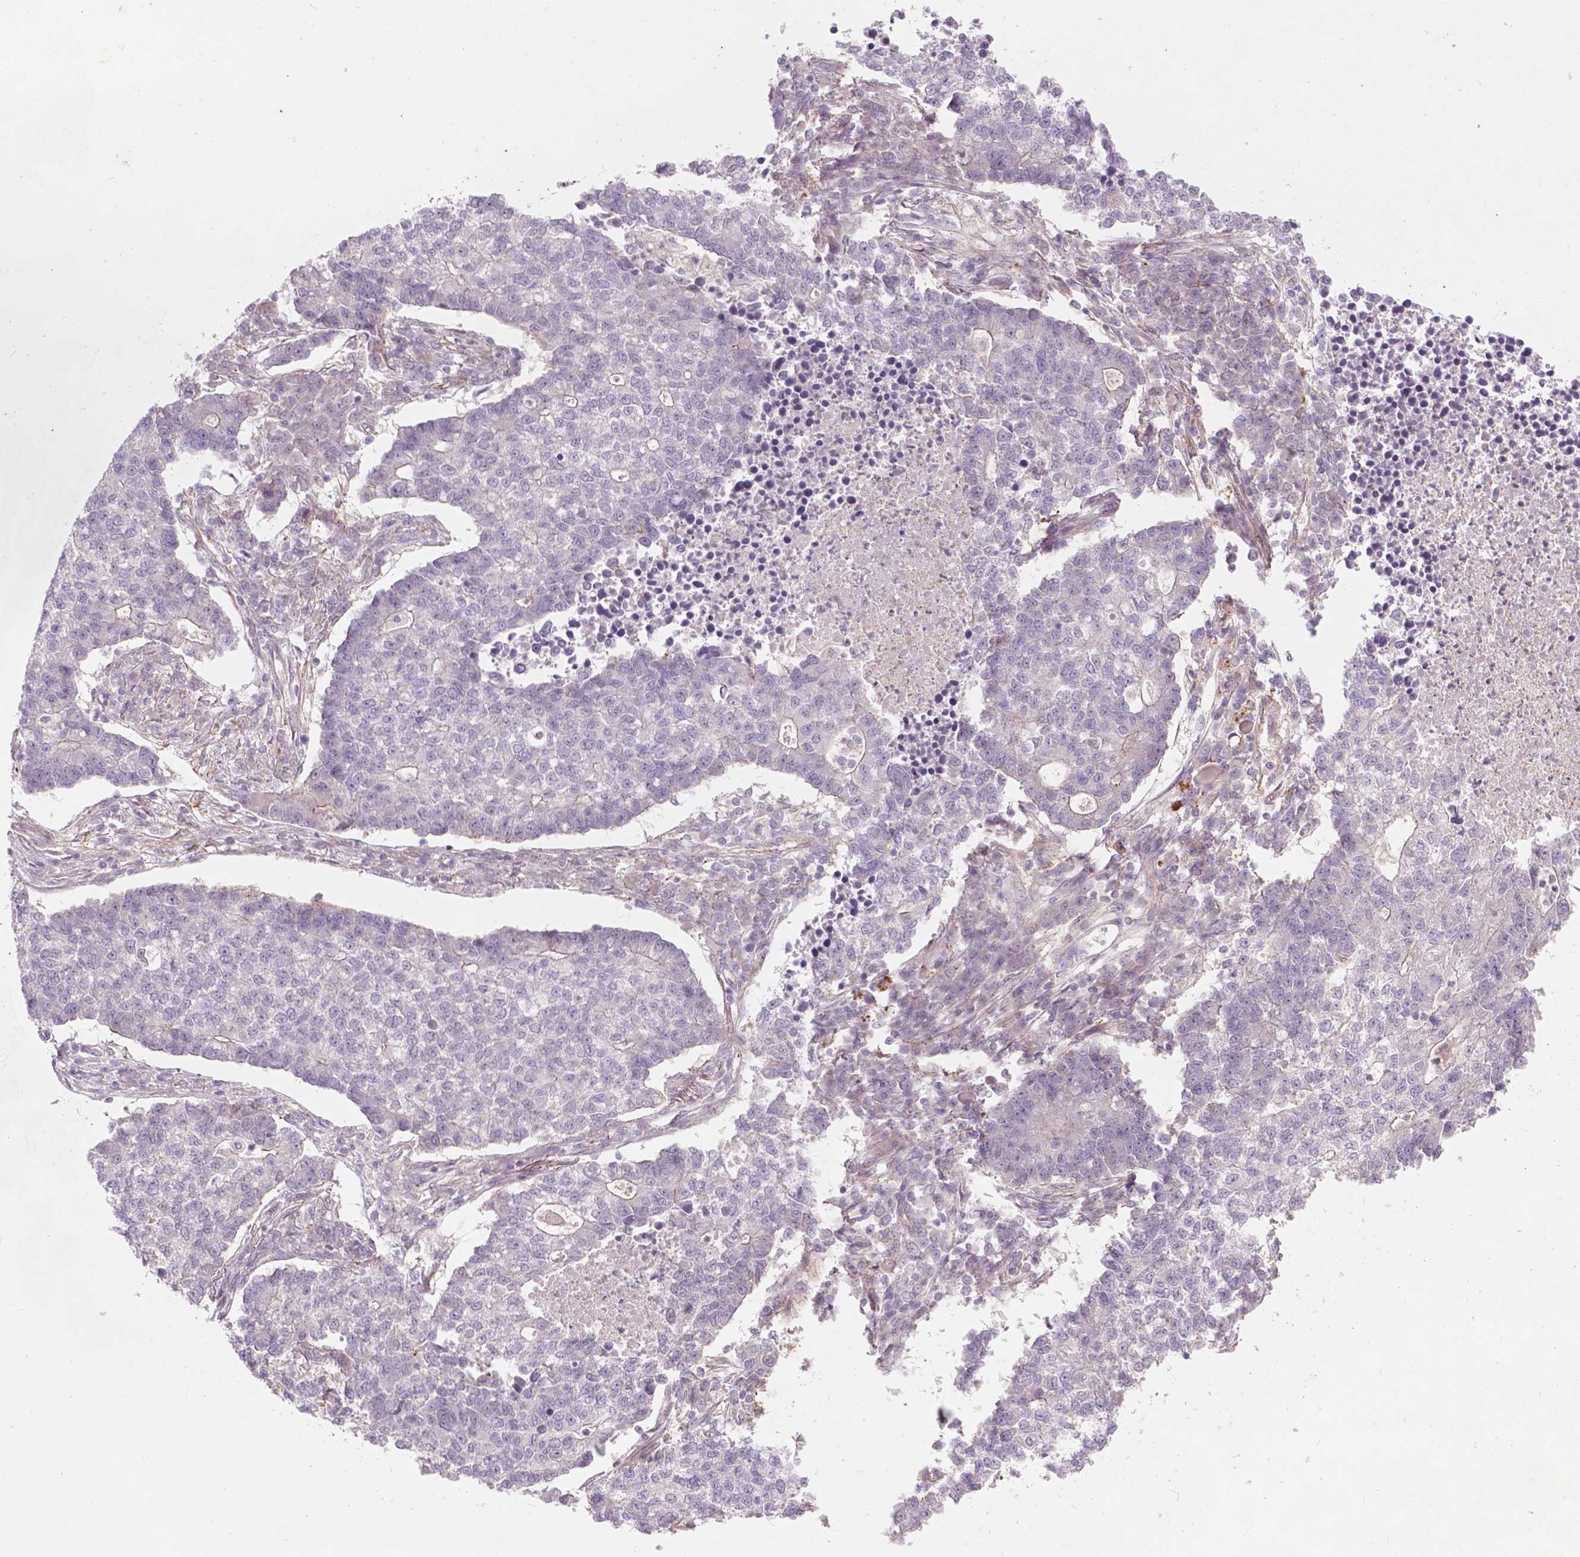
{"staining": {"intensity": "negative", "quantity": "none", "location": "none"}, "tissue": "lung cancer", "cell_type": "Tumor cells", "image_type": "cancer", "snomed": [{"axis": "morphology", "description": "Adenocarcinoma, NOS"}, {"axis": "topography", "description": "Lung"}], "caption": "This is a micrograph of immunohistochemistry (IHC) staining of lung cancer, which shows no expression in tumor cells.", "gene": "RFPL4B", "patient": {"sex": "male", "age": 57}}